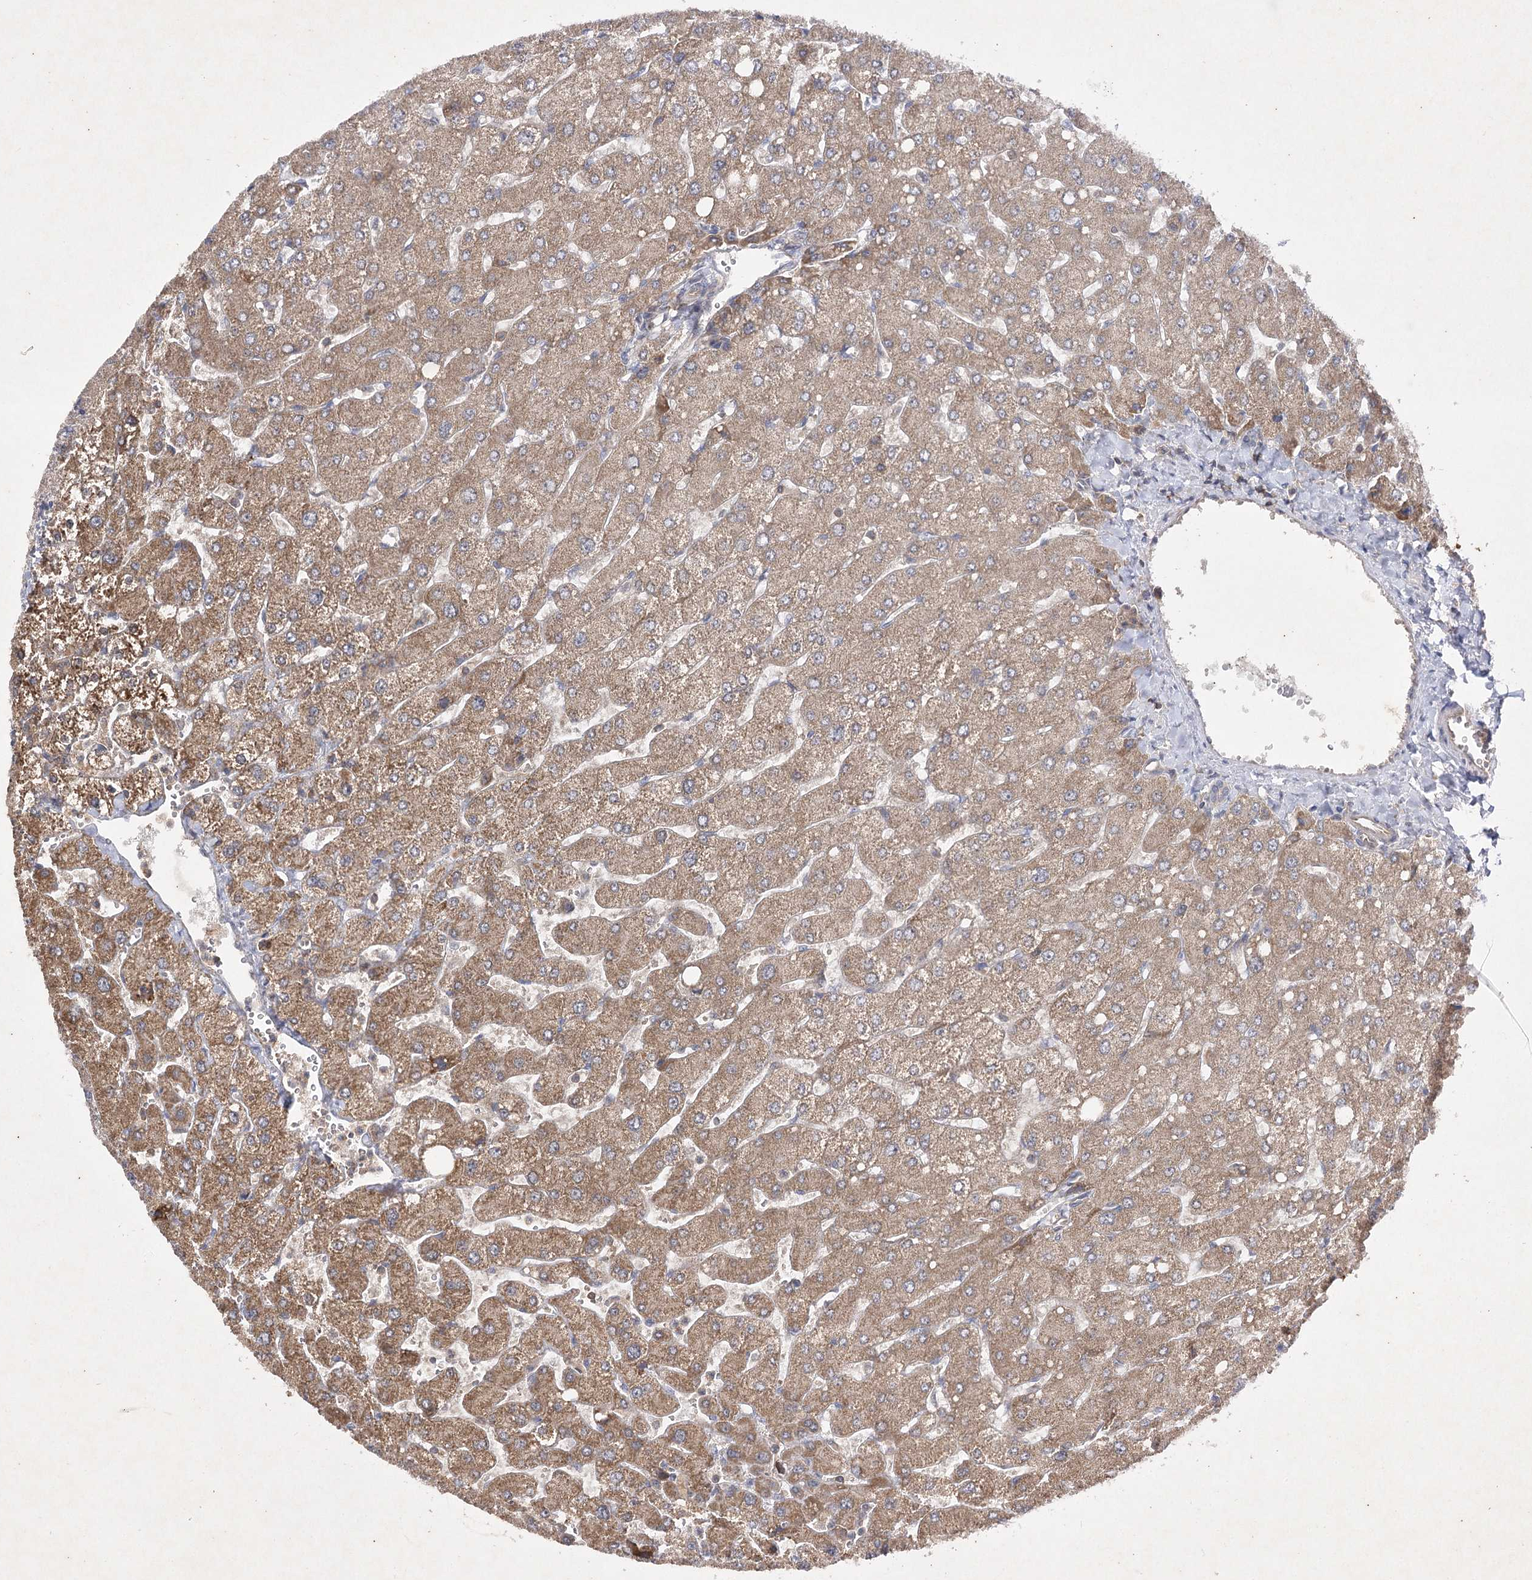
{"staining": {"intensity": "weak", "quantity": "<25%", "location": "cytoplasmic/membranous"}, "tissue": "liver", "cell_type": "Cholangiocytes", "image_type": "normal", "snomed": [{"axis": "morphology", "description": "Normal tissue, NOS"}, {"axis": "topography", "description": "Liver"}], "caption": "IHC image of normal liver: liver stained with DAB (3,3'-diaminobenzidine) demonstrates no significant protein staining in cholangiocytes.", "gene": "BCR", "patient": {"sex": "male", "age": 55}}